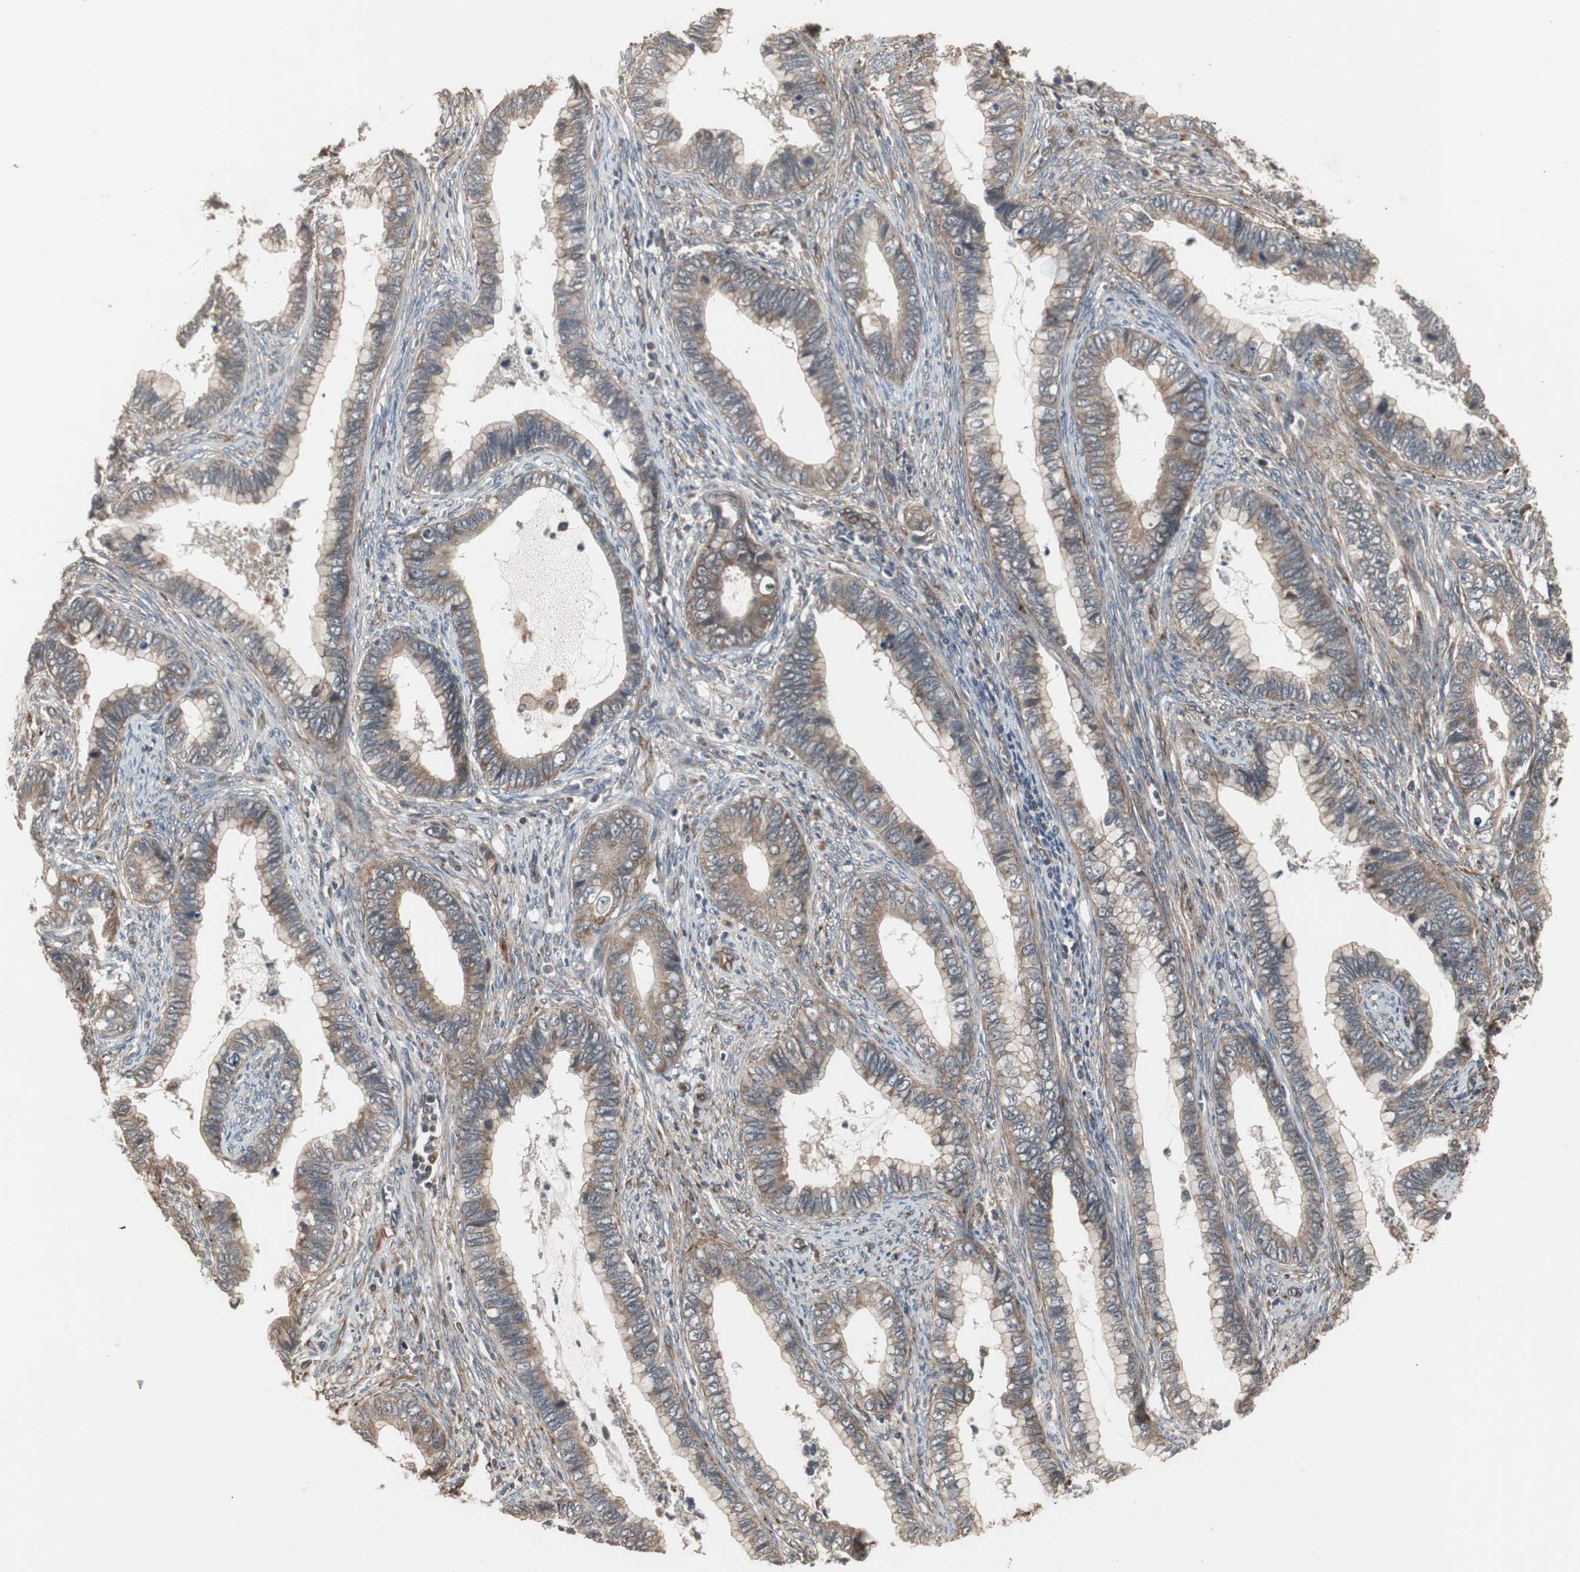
{"staining": {"intensity": "weak", "quantity": ">75%", "location": "cytoplasmic/membranous"}, "tissue": "cervical cancer", "cell_type": "Tumor cells", "image_type": "cancer", "snomed": [{"axis": "morphology", "description": "Adenocarcinoma, NOS"}, {"axis": "topography", "description": "Cervix"}], "caption": "Human cervical cancer (adenocarcinoma) stained with a brown dye shows weak cytoplasmic/membranous positive positivity in about >75% of tumor cells.", "gene": "ATP2B2", "patient": {"sex": "female", "age": 44}}